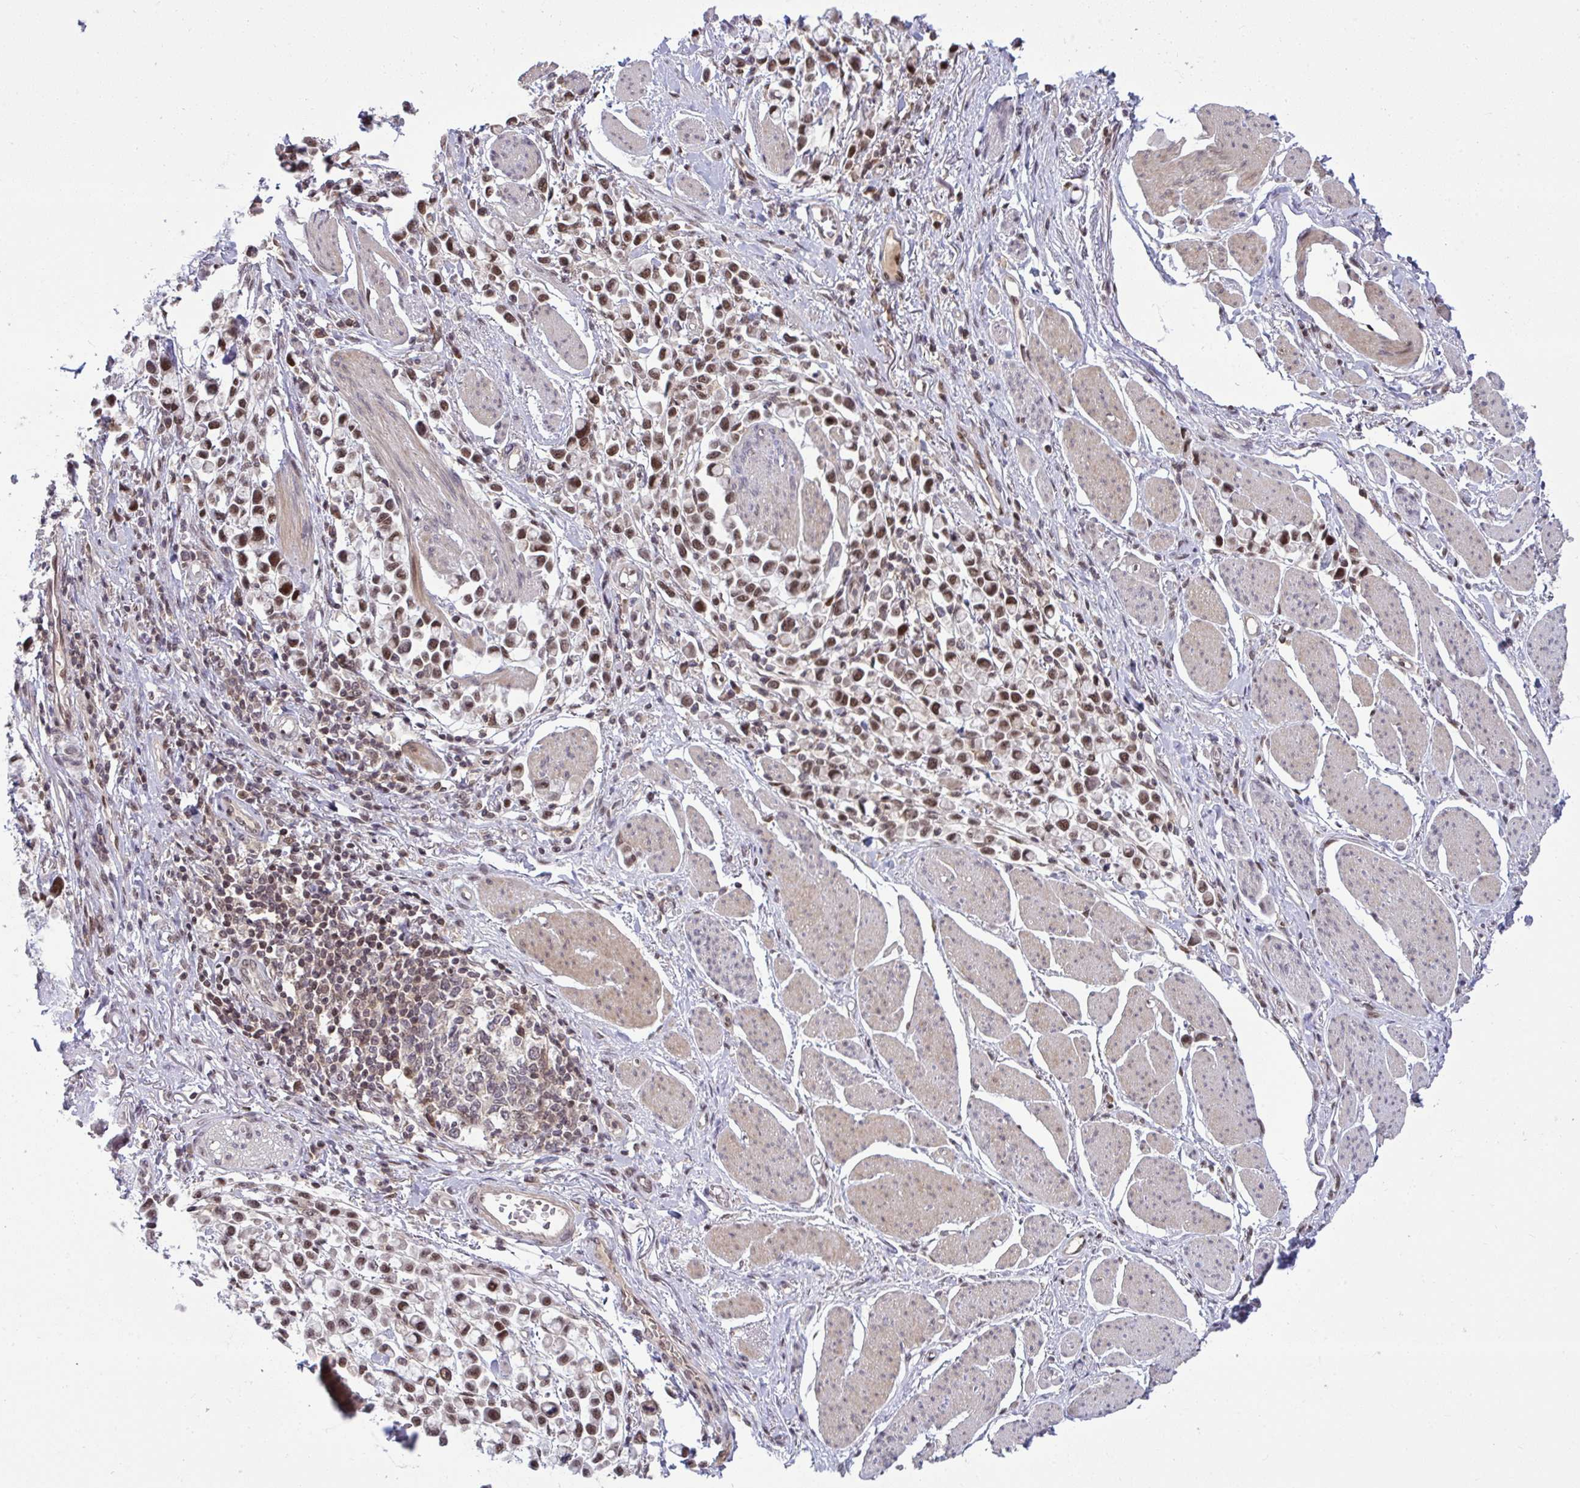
{"staining": {"intensity": "moderate", "quantity": ">75%", "location": "nuclear"}, "tissue": "stomach cancer", "cell_type": "Tumor cells", "image_type": "cancer", "snomed": [{"axis": "morphology", "description": "Adenocarcinoma, NOS"}, {"axis": "topography", "description": "Stomach"}], "caption": "Stomach cancer tissue reveals moderate nuclear expression in about >75% of tumor cells Immunohistochemistry stains the protein of interest in brown and the nuclei are stained blue.", "gene": "KLF2", "patient": {"sex": "female", "age": 81}}